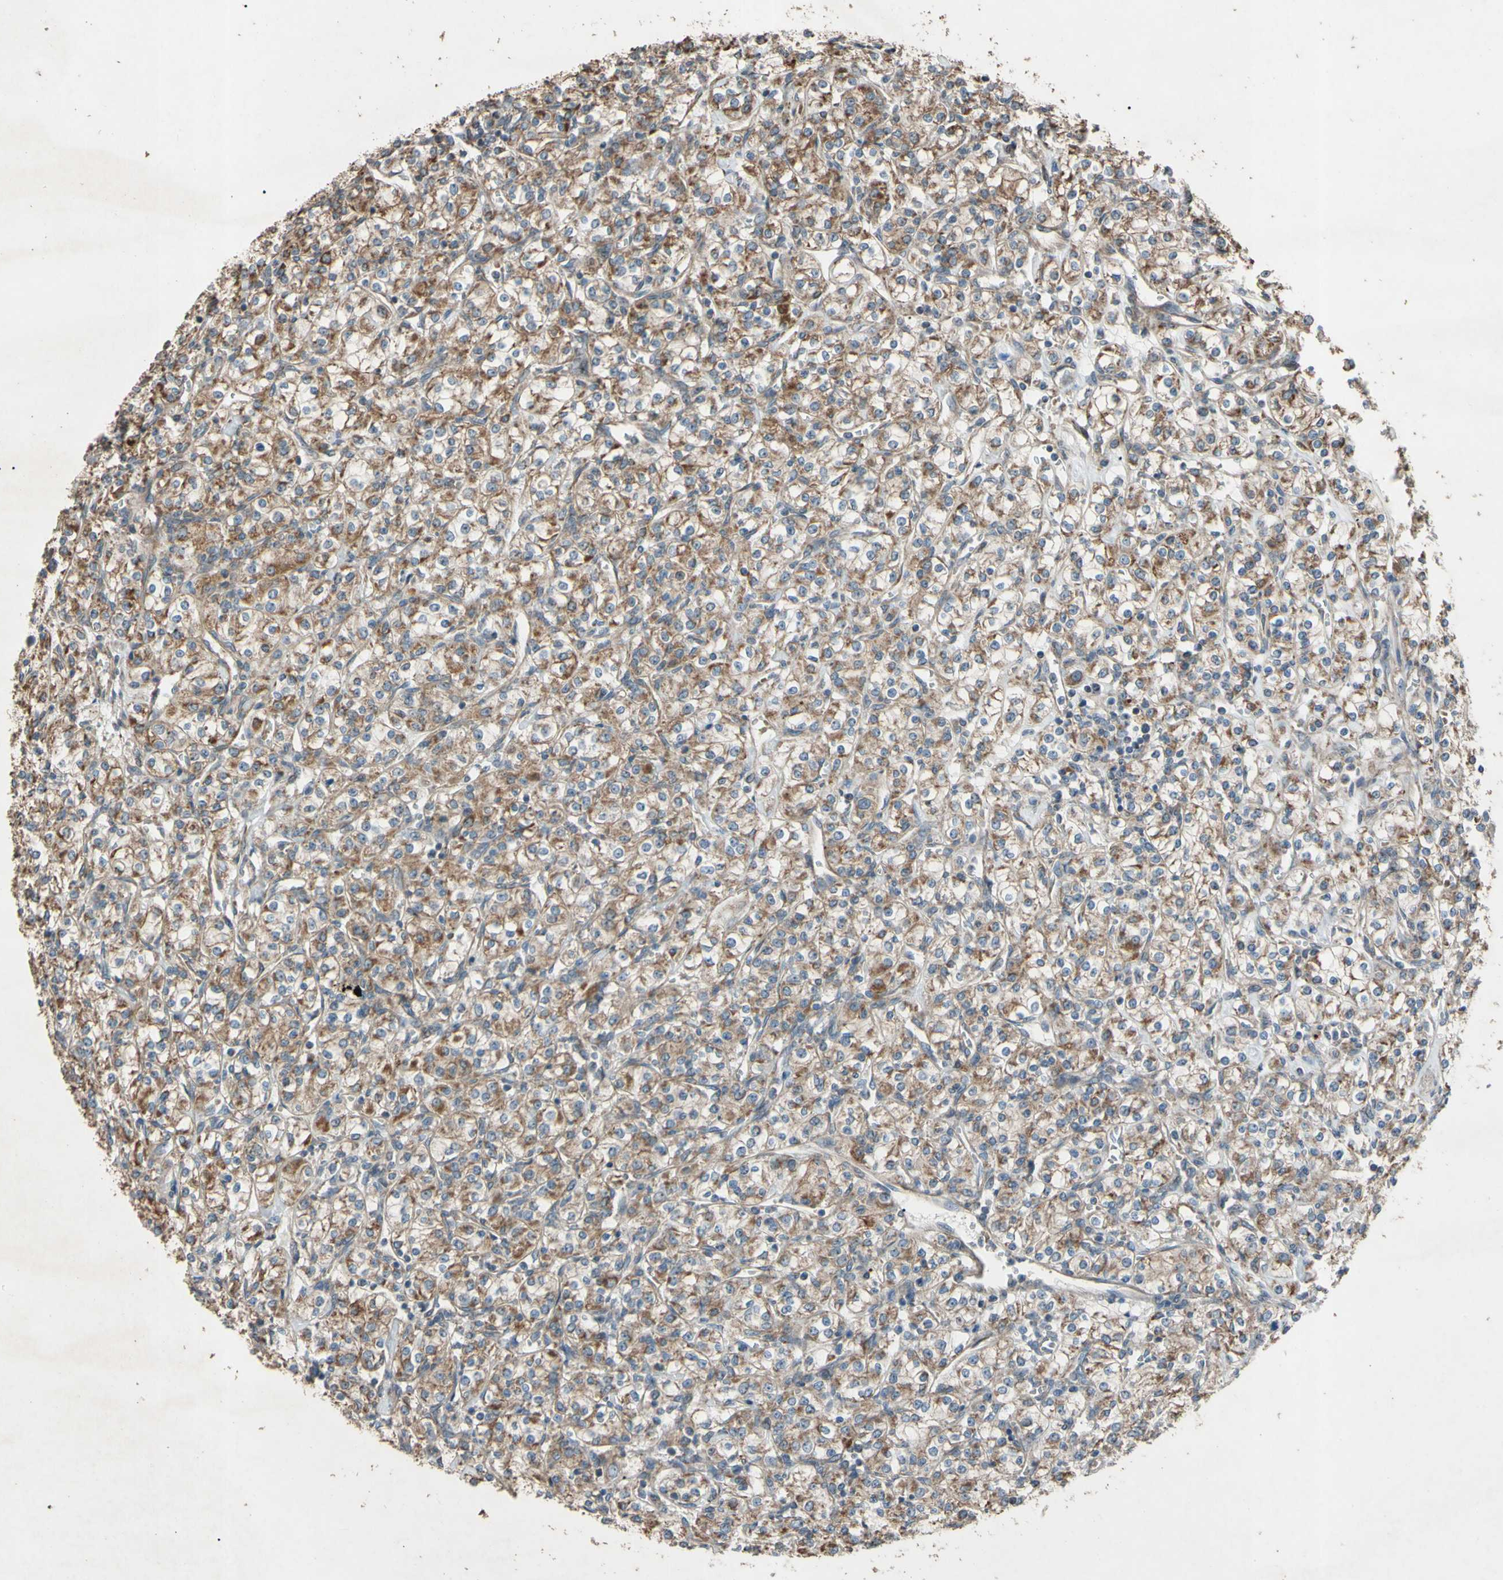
{"staining": {"intensity": "moderate", "quantity": ">75%", "location": "cytoplasmic/membranous"}, "tissue": "renal cancer", "cell_type": "Tumor cells", "image_type": "cancer", "snomed": [{"axis": "morphology", "description": "Adenocarcinoma, NOS"}, {"axis": "topography", "description": "Kidney"}], "caption": "Approximately >75% of tumor cells in adenocarcinoma (renal) exhibit moderate cytoplasmic/membranous protein staining as visualized by brown immunohistochemical staining.", "gene": "ACOT8", "patient": {"sex": "male", "age": 77}}